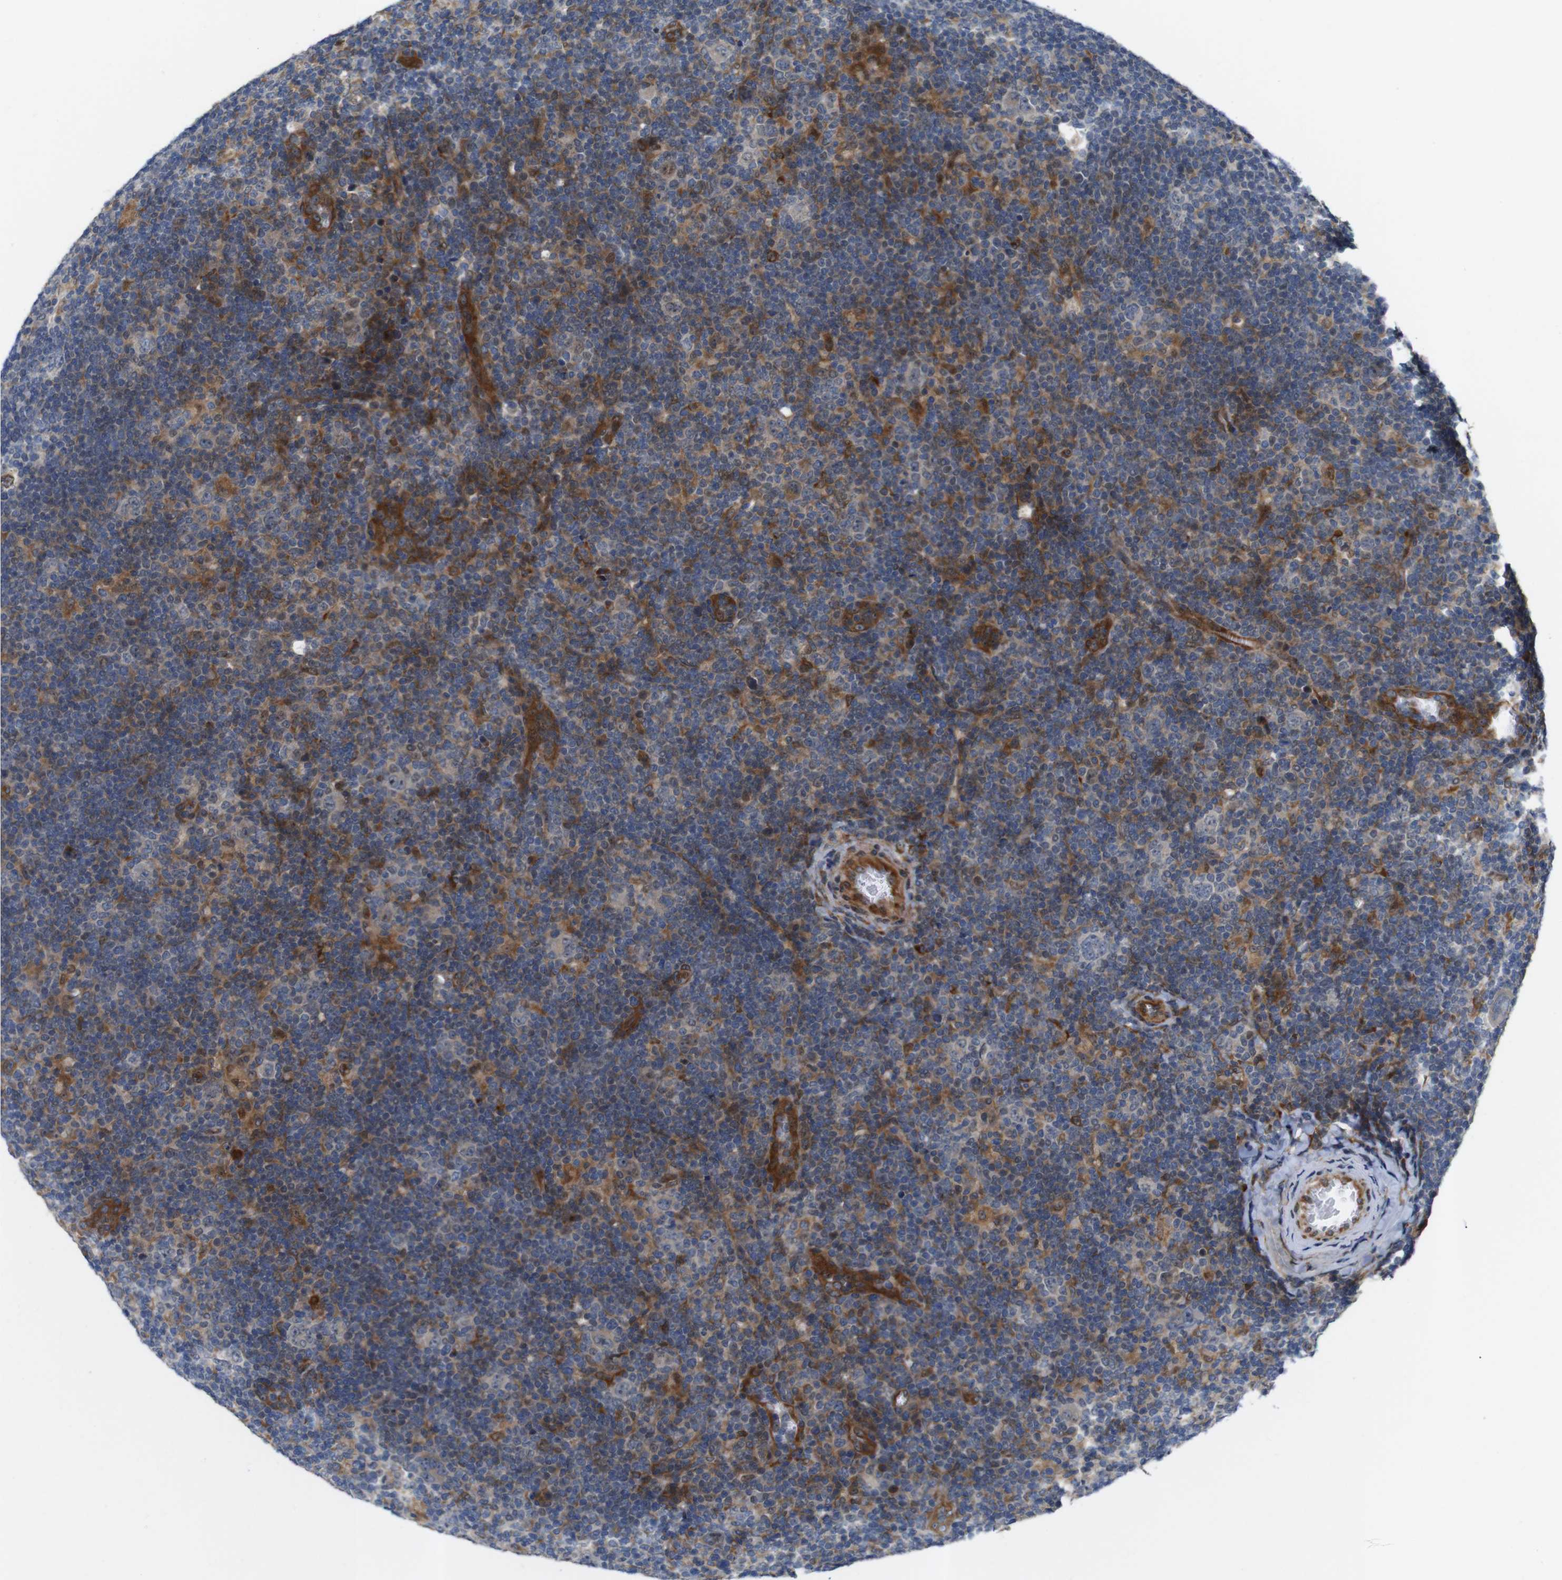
{"staining": {"intensity": "negative", "quantity": "none", "location": "none"}, "tissue": "lymphoma", "cell_type": "Tumor cells", "image_type": "cancer", "snomed": [{"axis": "morphology", "description": "Hodgkin's disease, NOS"}, {"axis": "topography", "description": "Lymph node"}], "caption": "Immunohistochemistry histopathology image of human lymphoma stained for a protein (brown), which displays no staining in tumor cells. (Stains: DAB (3,3'-diaminobenzidine) IHC with hematoxylin counter stain, Microscopy: brightfield microscopy at high magnification).", "gene": "P3H2", "patient": {"sex": "female", "age": 57}}